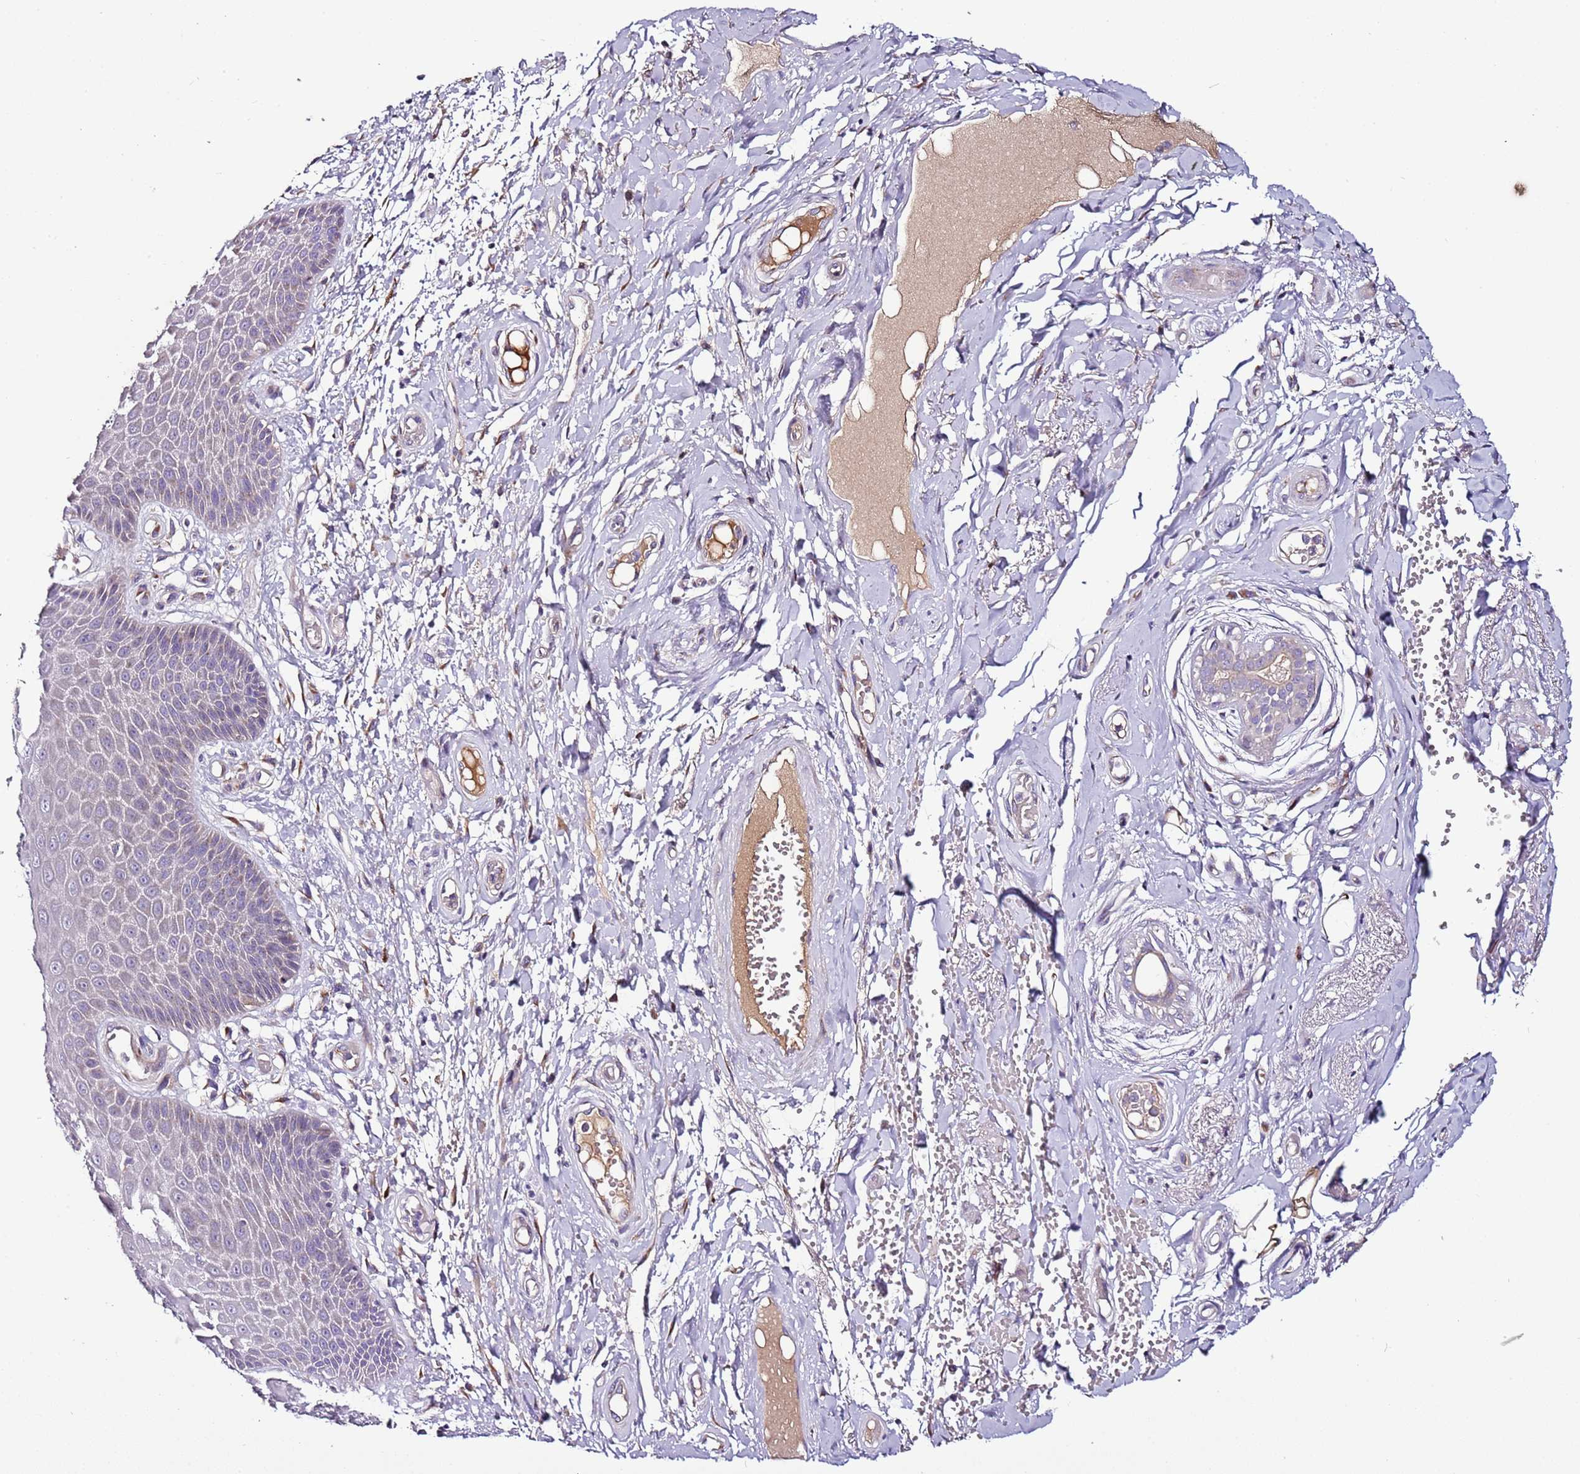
{"staining": {"intensity": "negative", "quantity": "none", "location": "none"}, "tissue": "skin", "cell_type": "Epidermal cells", "image_type": "normal", "snomed": [{"axis": "morphology", "description": "Normal tissue, NOS"}, {"axis": "topography", "description": "Anal"}], "caption": "IHC photomicrograph of unremarkable skin: skin stained with DAB (3,3'-diaminobenzidine) exhibits no significant protein staining in epidermal cells.", "gene": "FAM20A", "patient": {"sex": "male", "age": 78}}